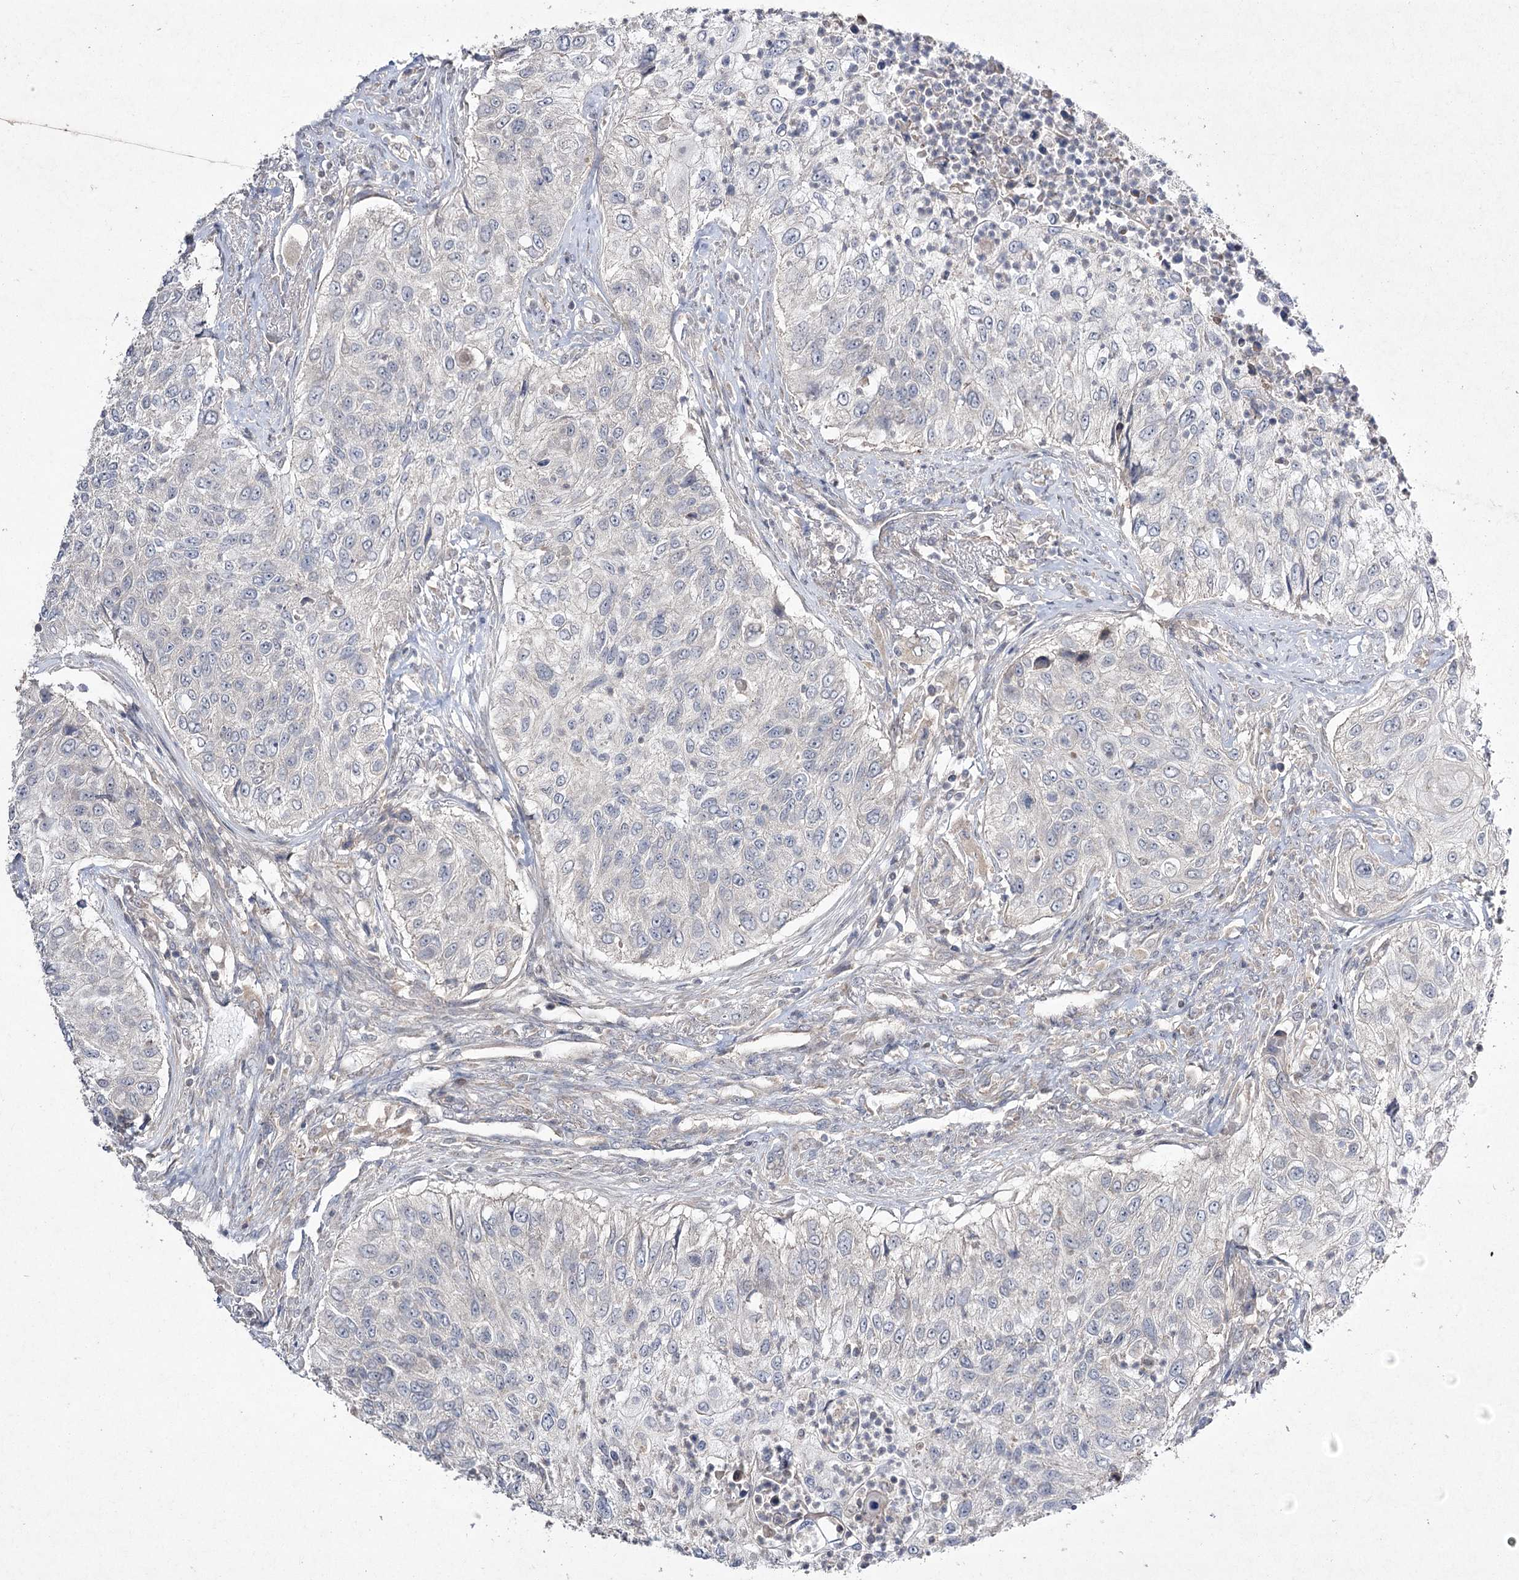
{"staining": {"intensity": "negative", "quantity": "none", "location": "none"}, "tissue": "urothelial cancer", "cell_type": "Tumor cells", "image_type": "cancer", "snomed": [{"axis": "morphology", "description": "Urothelial carcinoma, High grade"}, {"axis": "topography", "description": "Urinary bladder"}], "caption": "High magnification brightfield microscopy of urothelial cancer stained with DAB (3,3'-diaminobenzidine) (brown) and counterstained with hematoxylin (blue): tumor cells show no significant positivity.", "gene": "FANCL", "patient": {"sex": "female", "age": 60}}